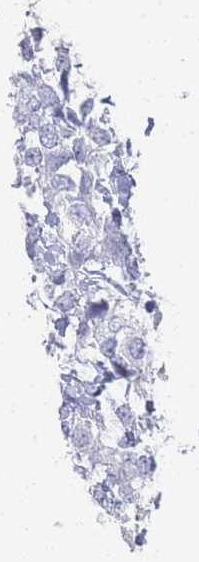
{"staining": {"intensity": "negative", "quantity": "none", "location": "none"}, "tissue": "breast cancer", "cell_type": "Tumor cells", "image_type": "cancer", "snomed": [{"axis": "morphology", "description": "Lobular carcinoma"}, {"axis": "topography", "description": "Breast"}], "caption": "This is an immunohistochemistry image of human lobular carcinoma (breast). There is no expression in tumor cells.", "gene": "IMPG1", "patient": {"sex": "female", "age": 59}}